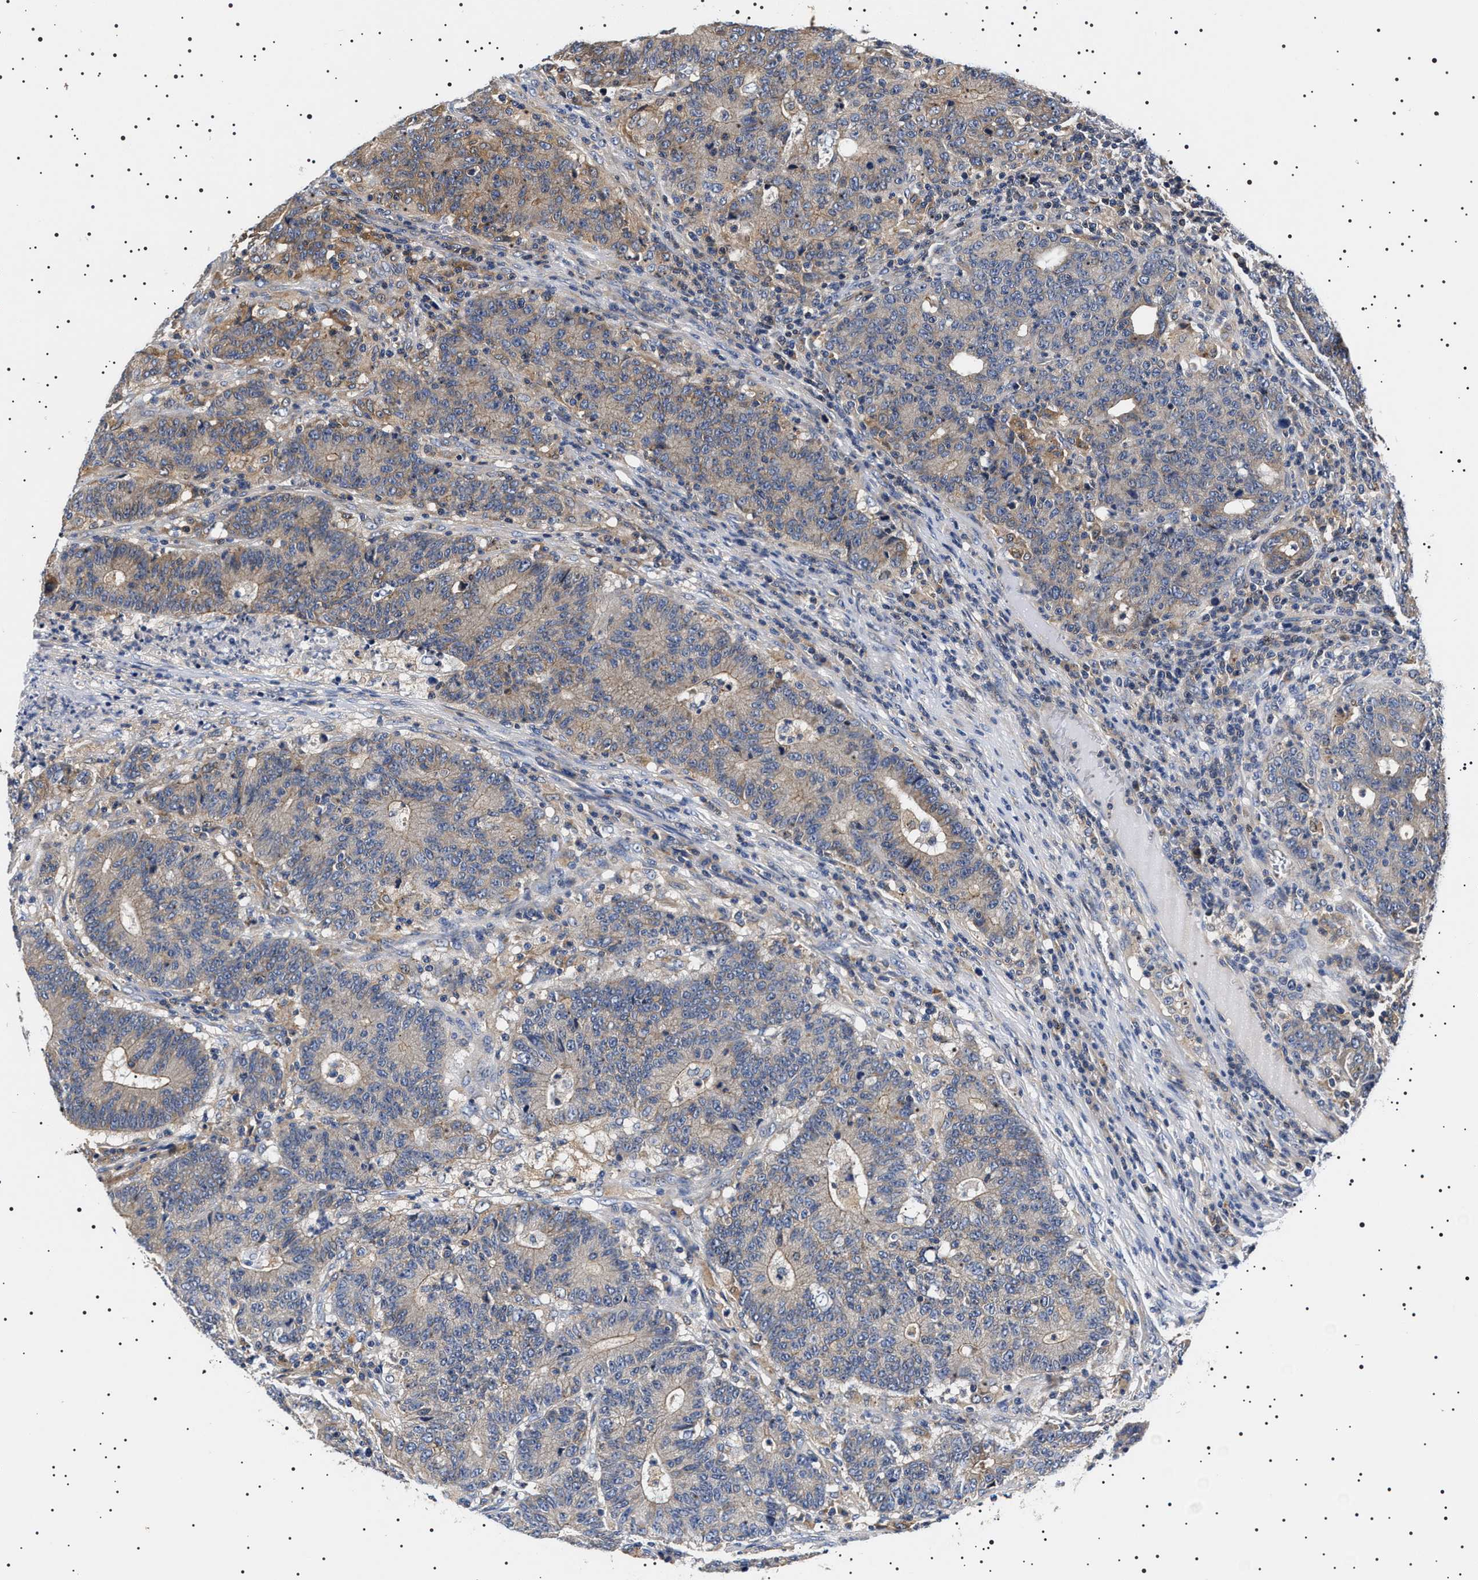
{"staining": {"intensity": "moderate", "quantity": "<25%", "location": "cytoplasmic/membranous"}, "tissue": "colorectal cancer", "cell_type": "Tumor cells", "image_type": "cancer", "snomed": [{"axis": "morphology", "description": "Normal tissue, NOS"}, {"axis": "morphology", "description": "Adenocarcinoma, NOS"}, {"axis": "topography", "description": "Colon"}], "caption": "Immunohistochemical staining of human adenocarcinoma (colorectal) displays moderate cytoplasmic/membranous protein positivity in about <25% of tumor cells.", "gene": "SLC4A7", "patient": {"sex": "female", "age": 75}}